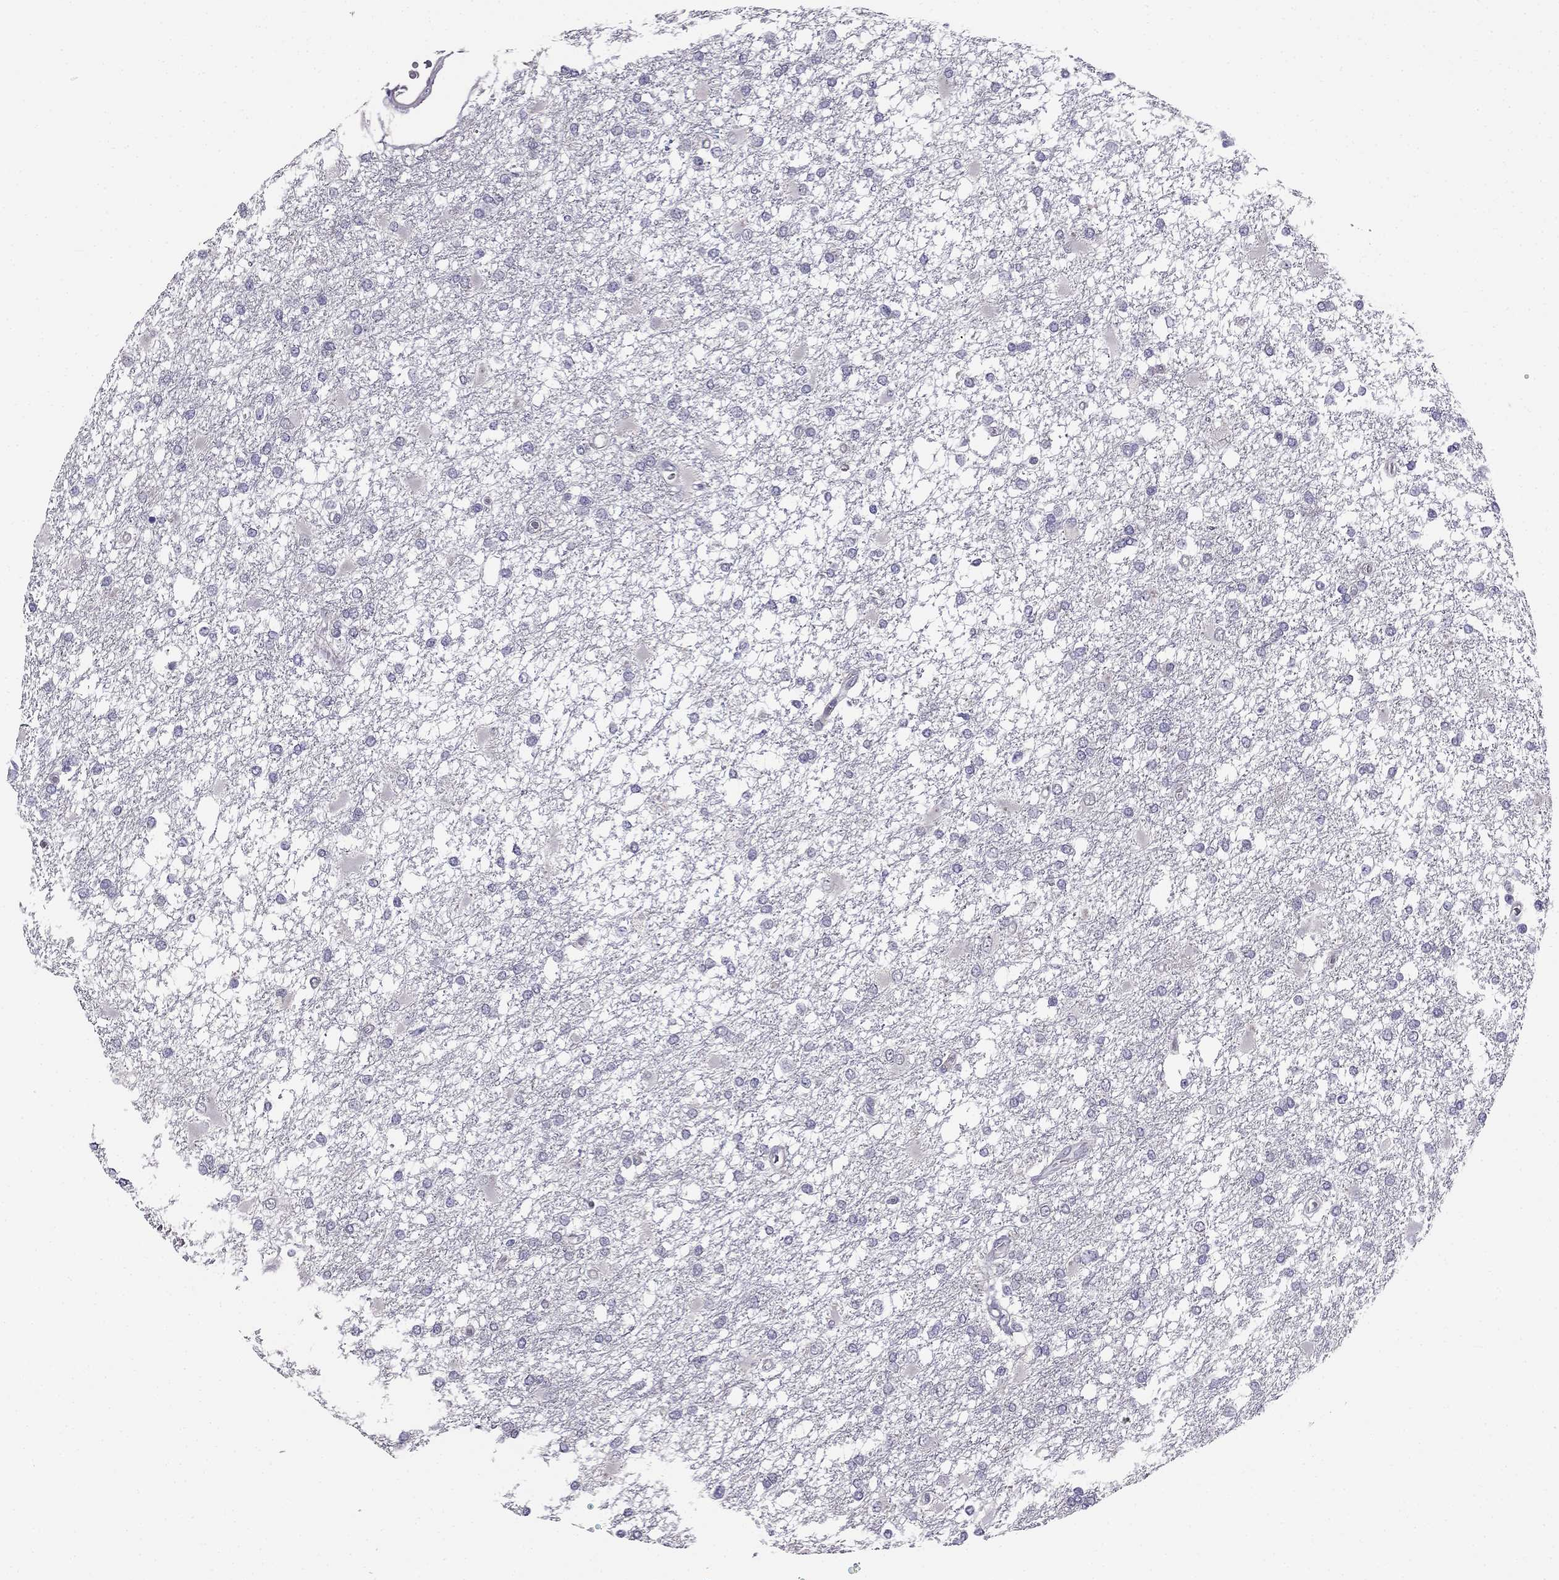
{"staining": {"intensity": "negative", "quantity": "none", "location": "none"}, "tissue": "glioma", "cell_type": "Tumor cells", "image_type": "cancer", "snomed": [{"axis": "morphology", "description": "Glioma, malignant, High grade"}, {"axis": "topography", "description": "Cerebral cortex"}], "caption": "The micrograph shows no staining of tumor cells in malignant glioma (high-grade).", "gene": "HSFX1", "patient": {"sex": "male", "age": 79}}